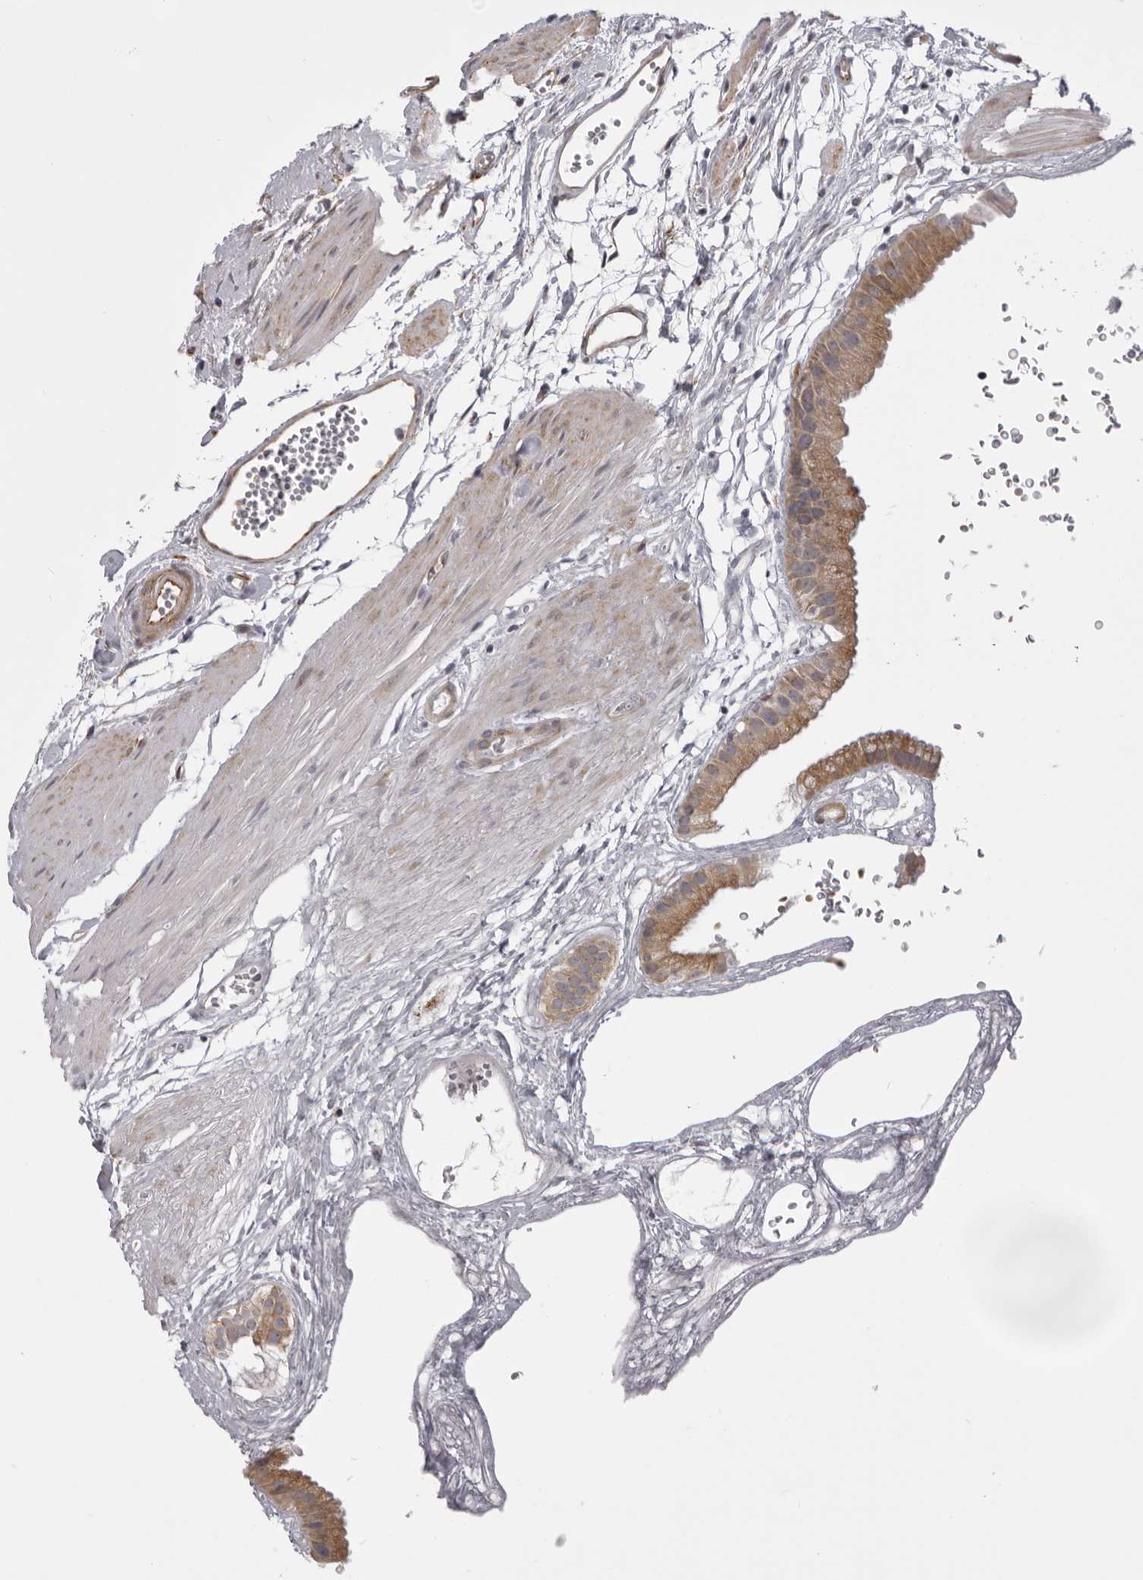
{"staining": {"intensity": "moderate", "quantity": ">75%", "location": "cytoplasmic/membranous"}, "tissue": "gallbladder", "cell_type": "Glandular cells", "image_type": "normal", "snomed": [{"axis": "morphology", "description": "Normal tissue, NOS"}, {"axis": "topography", "description": "Gallbladder"}], "caption": "Protein staining by immunohistochemistry (IHC) exhibits moderate cytoplasmic/membranous expression in approximately >75% of glandular cells in unremarkable gallbladder.", "gene": "EPHA10", "patient": {"sex": "female", "age": 64}}